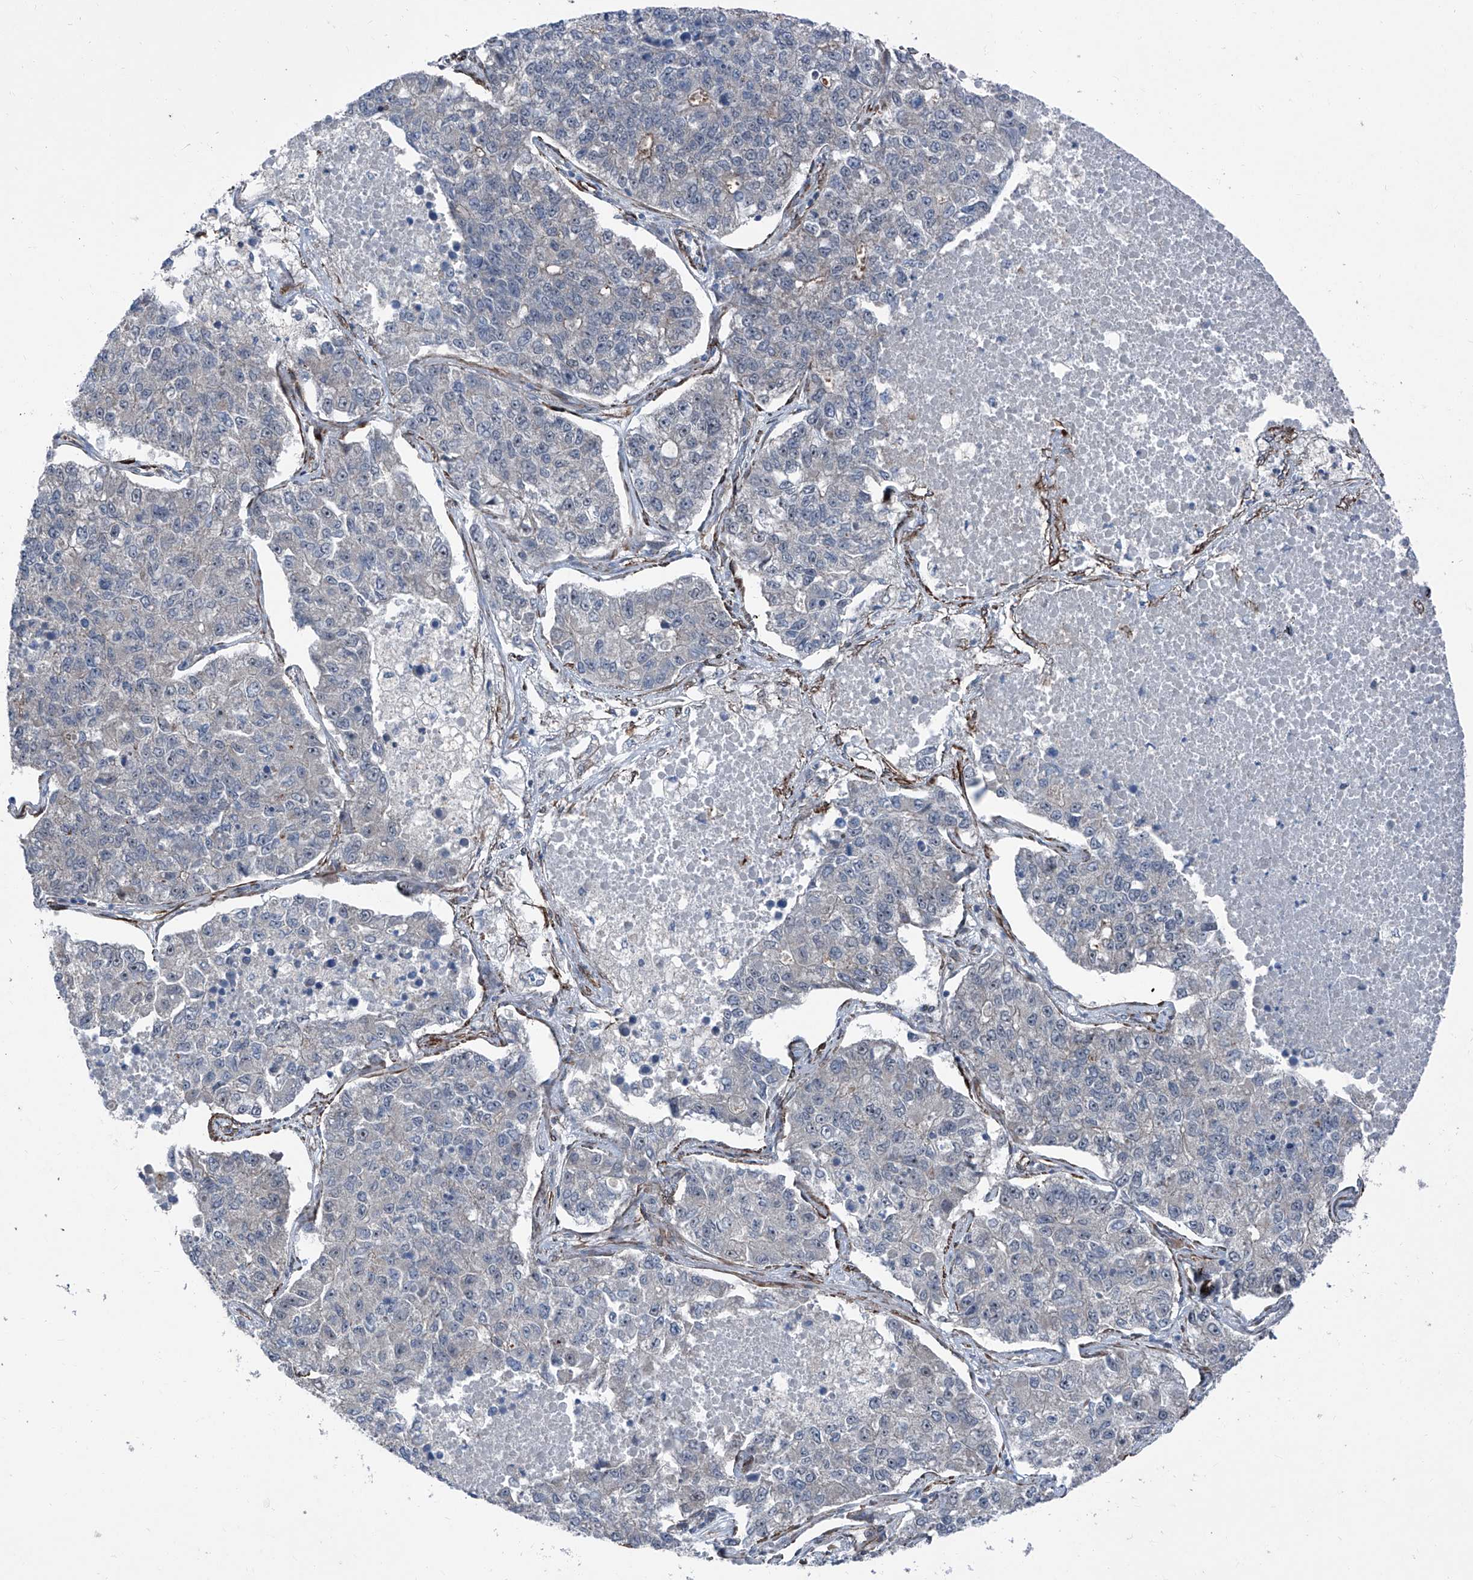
{"staining": {"intensity": "negative", "quantity": "none", "location": "none"}, "tissue": "lung cancer", "cell_type": "Tumor cells", "image_type": "cancer", "snomed": [{"axis": "morphology", "description": "Adenocarcinoma, NOS"}, {"axis": "topography", "description": "Lung"}], "caption": "High power microscopy histopathology image of an IHC photomicrograph of adenocarcinoma (lung), revealing no significant expression in tumor cells. (Brightfield microscopy of DAB immunohistochemistry at high magnification).", "gene": "COA7", "patient": {"sex": "male", "age": 49}}